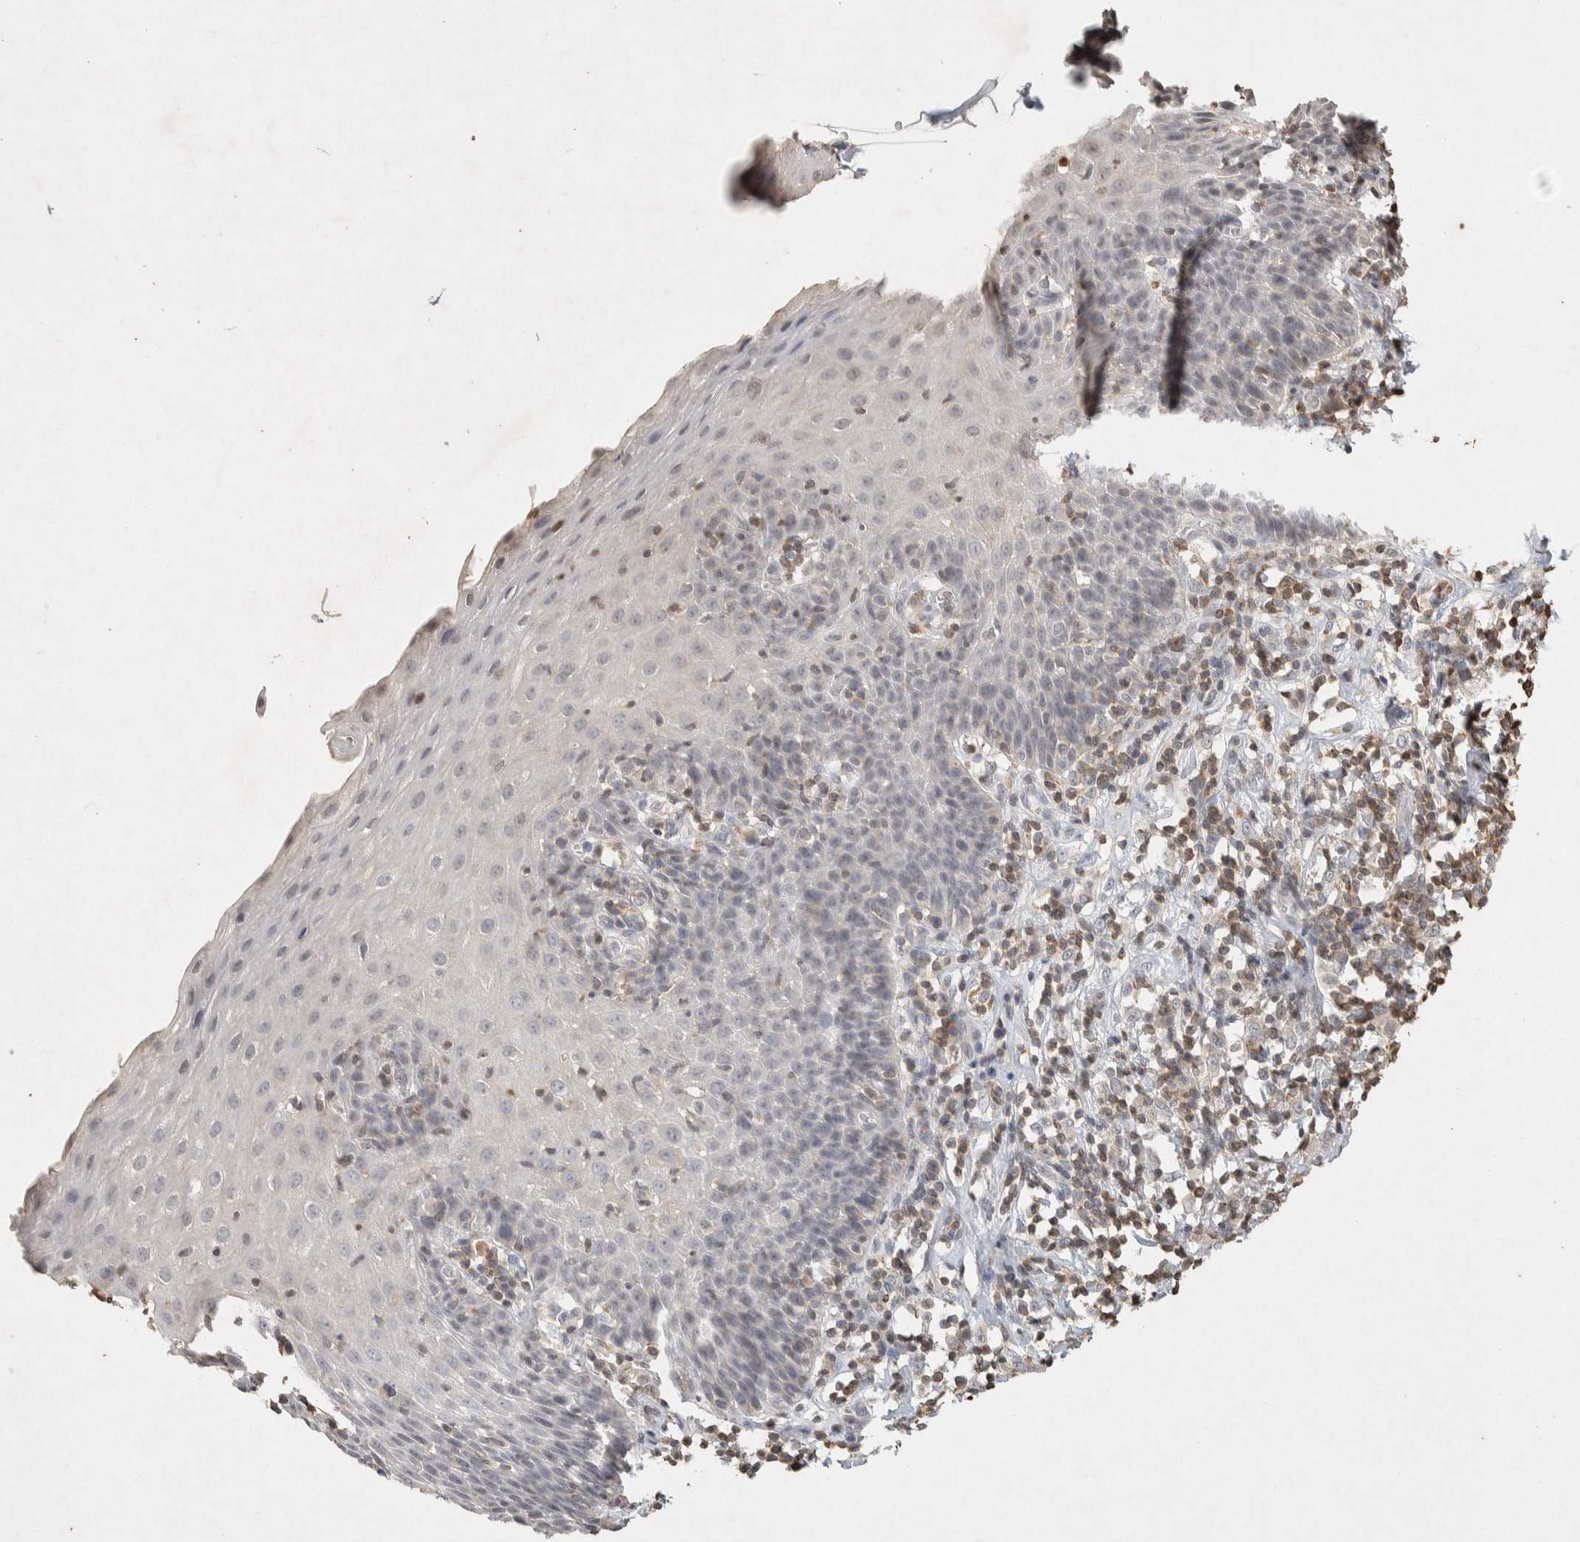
{"staining": {"intensity": "negative", "quantity": "none", "location": "none"}, "tissue": "esophagus", "cell_type": "Squamous epithelial cells", "image_type": "normal", "snomed": [{"axis": "morphology", "description": "Normal tissue, NOS"}, {"axis": "topography", "description": "Esophagus"}], "caption": "Immunohistochemical staining of benign esophagus exhibits no significant expression in squamous epithelial cells.", "gene": "RAC2", "patient": {"sex": "female", "age": 61}}